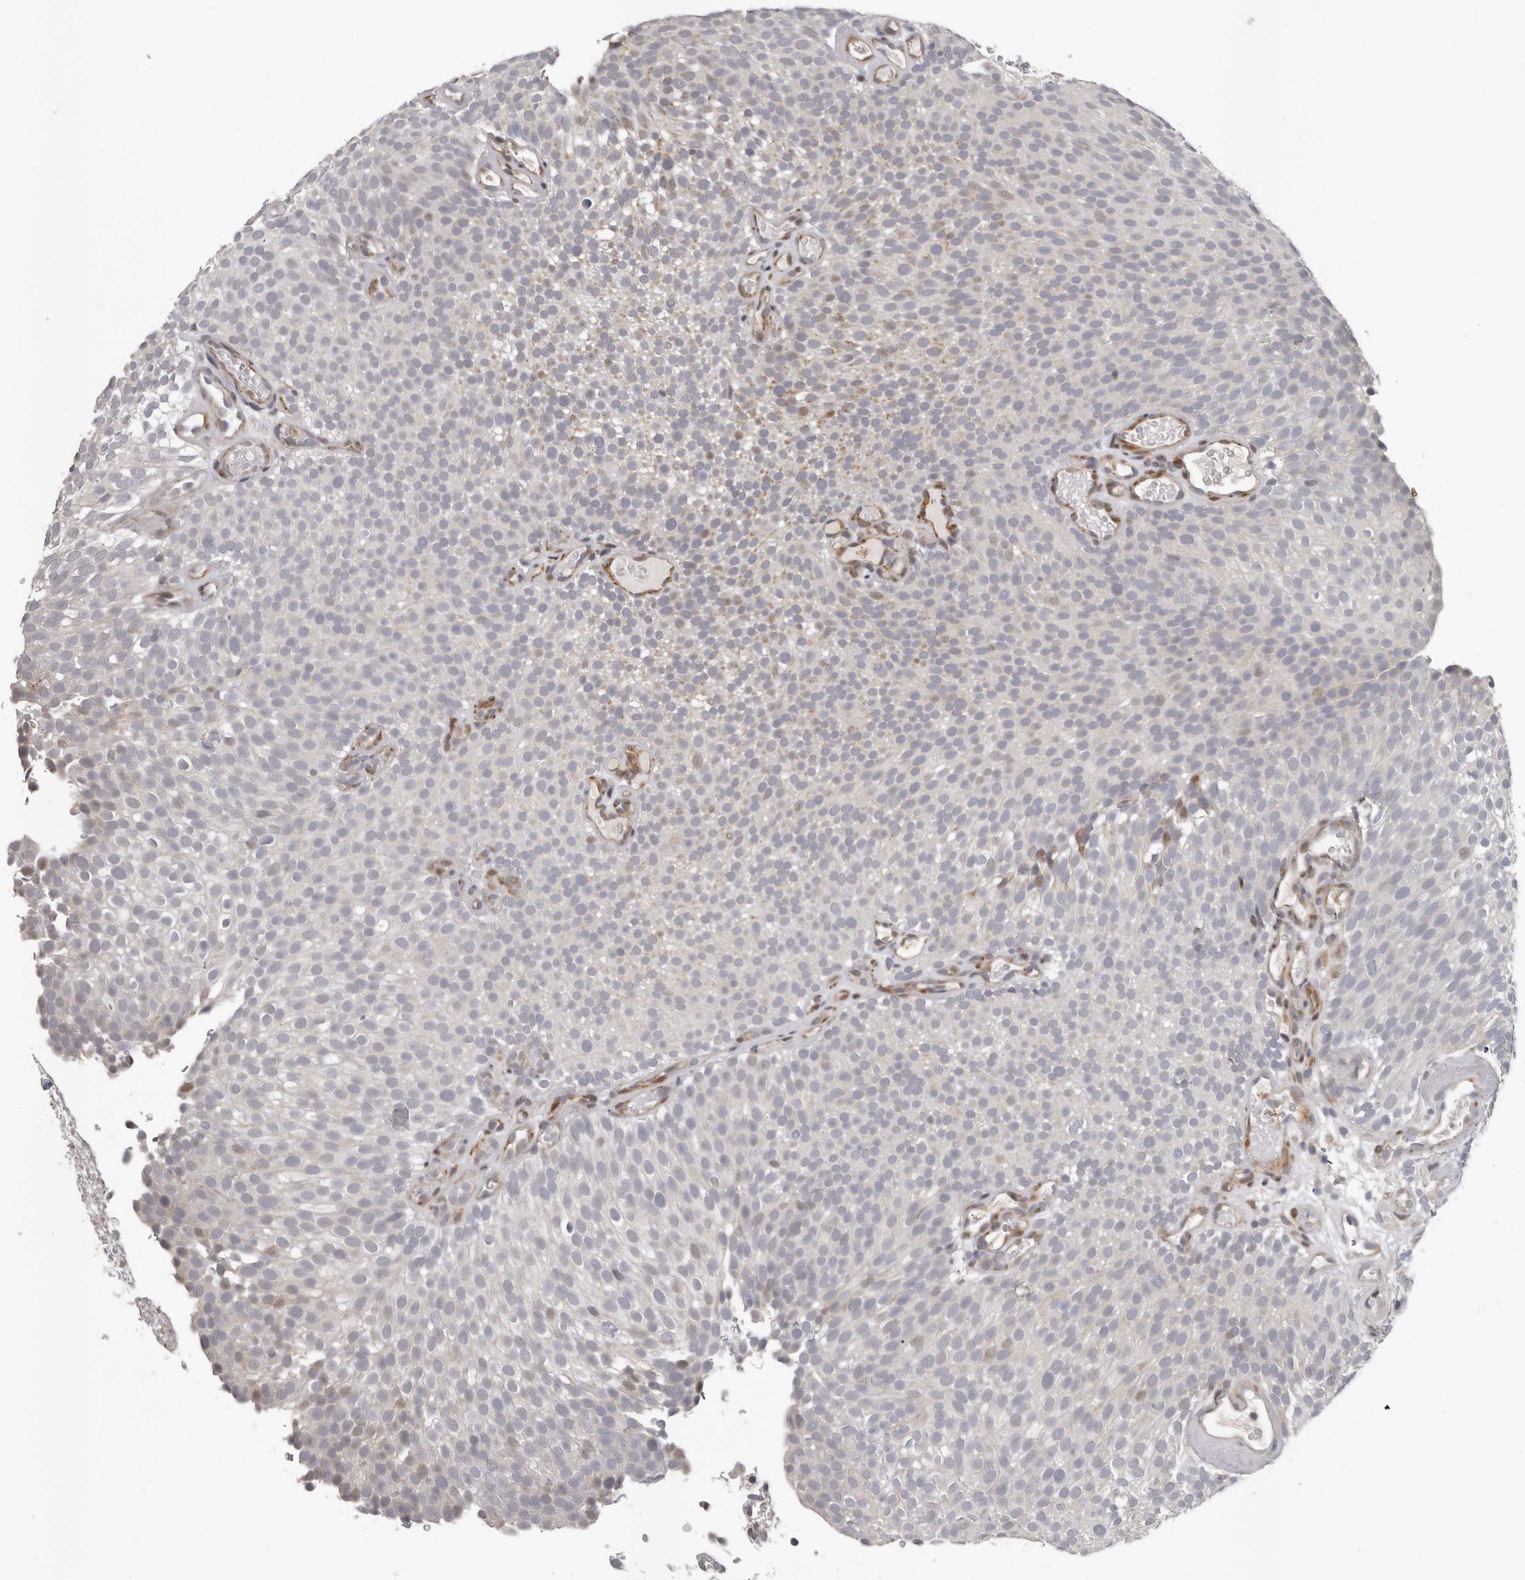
{"staining": {"intensity": "negative", "quantity": "none", "location": "none"}, "tissue": "urothelial cancer", "cell_type": "Tumor cells", "image_type": "cancer", "snomed": [{"axis": "morphology", "description": "Urothelial carcinoma, Low grade"}, {"axis": "topography", "description": "Urinary bladder"}], "caption": "High magnification brightfield microscopy of urothelial cancer stained with DAB (3,3'-diaminobenzidine) (brown) and counterstained with hematoxylin (blue): tumor cells show no significant positivity.", "gene": "RALGPS2", "patient": {"sex": "male", "age": 78}}